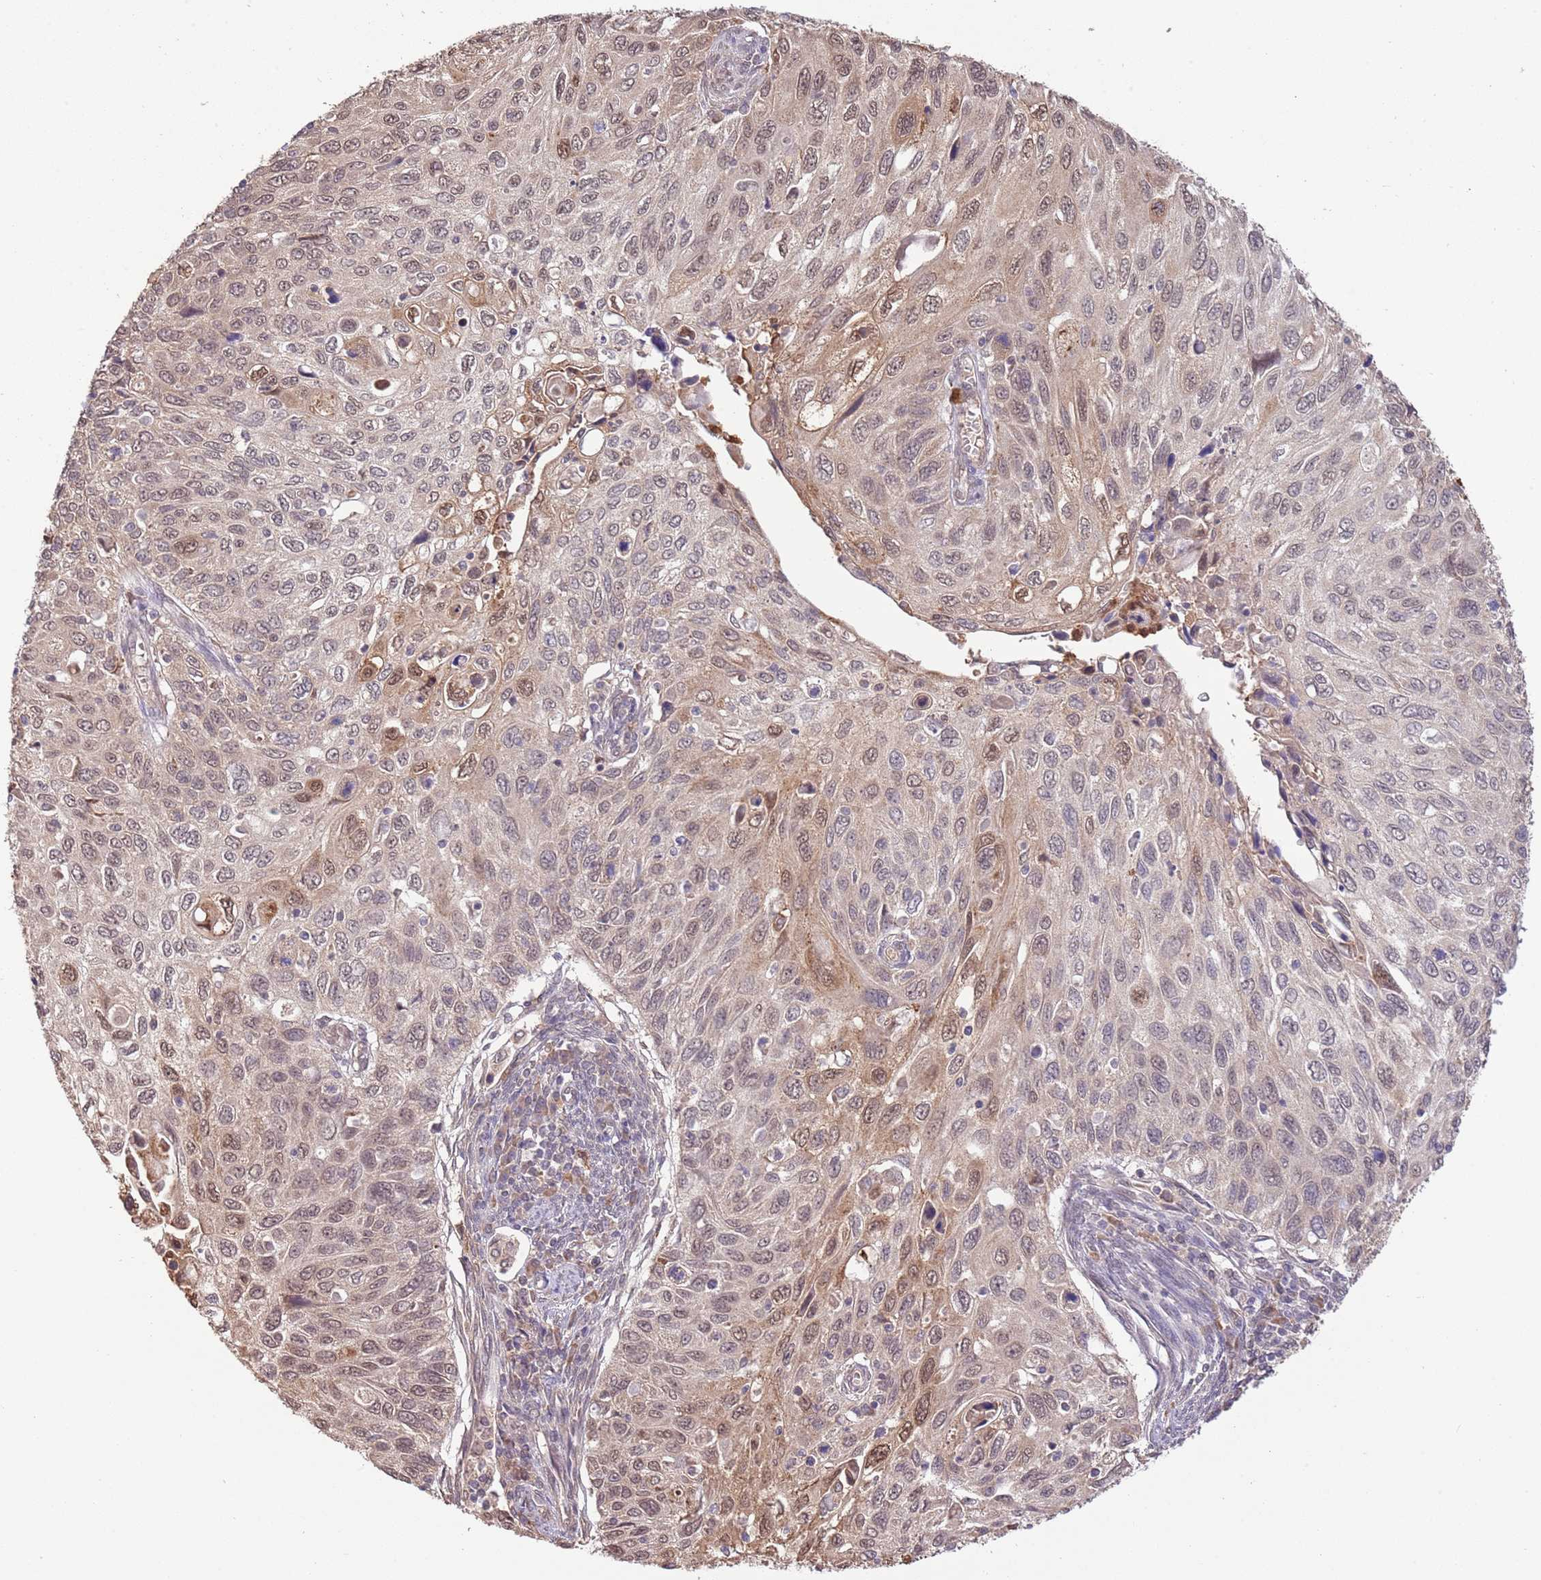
{"staining": {"intensity": "moderate", "quantity": "25%-75%", "location": "cytoplasmic/membranous,nuclear"}, "tissue": "cervical cancer", "cell_type": "Tumor cells", "image_type": "cancer", "snomed": [{"axis": "morphology", "description": "Squamous cell carcinoma, NOS"}, {"axis": "topography", "description": "Cervix"}], "caption": "A micrograph of human cervical cancer (squamous cell carcinoma) stained for a protein demonstrates moderate cytoplasmic/membranous and nuclear brown staining in tumor cells. Nuclei are stained in blue.", "gene": "AMIGO1", "patient": {"sex": "female", "age": 70}}